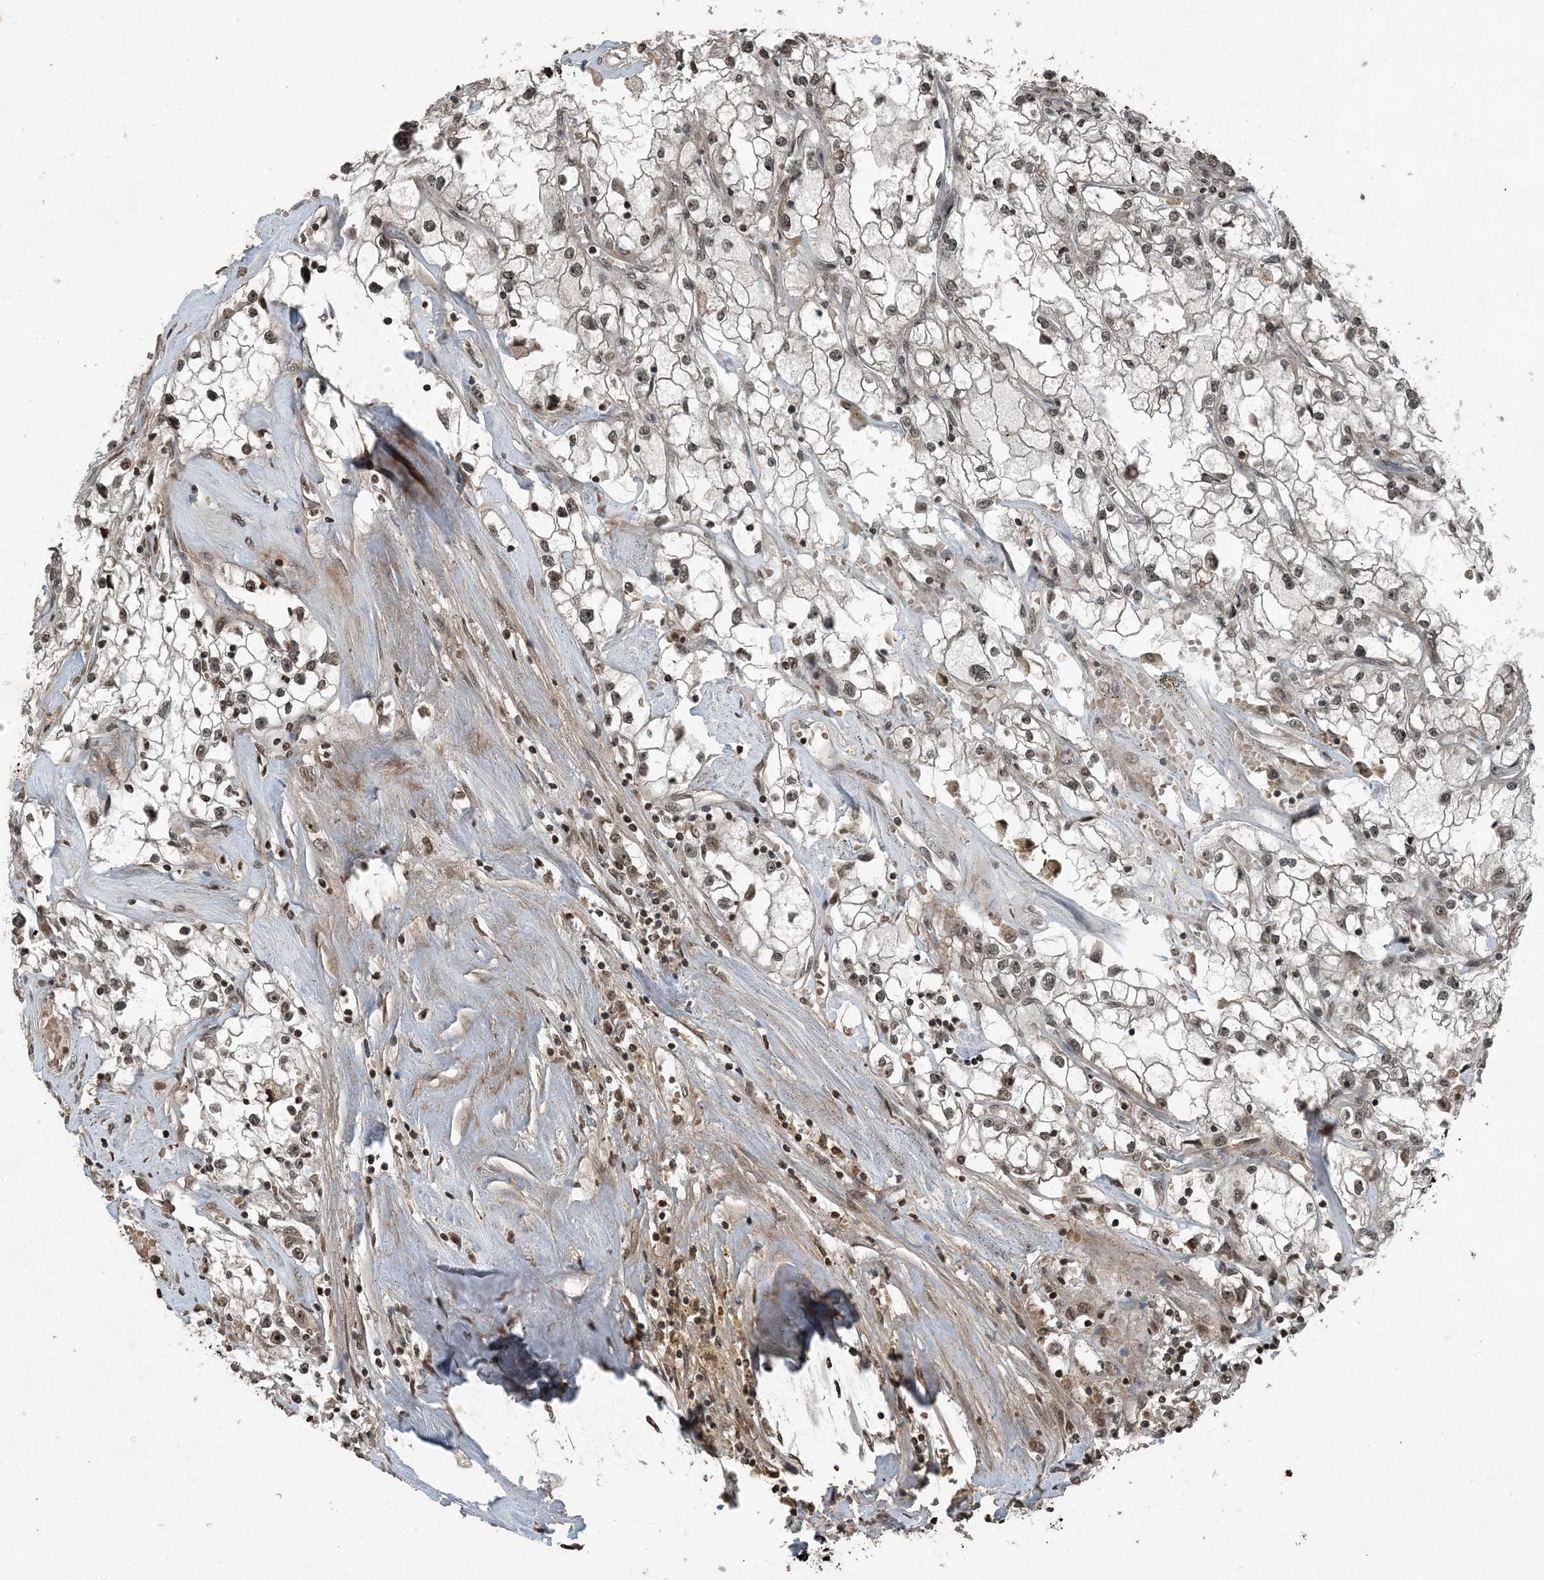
{"staining": {"intensity": "weak", "quantity": ">75%", "location": "nuclear"}, "tissue": "renal cancer", "cell_type": "Tumor cells", "image_type": "cancer", "snomed": [{"axis": "morphology", "description": "Adenocarcinoma, NOS"}, {"axis": "topography", "description": "Kidney"}], "caption": "Approximately >75% of tumor cells in adenocarcinoma (renal) show weak nuclear protein expression as visualized by brown immunohistochemical staining.", "gene": "ZFAND2B", "patient": {"sex": "male", "age": 56}}